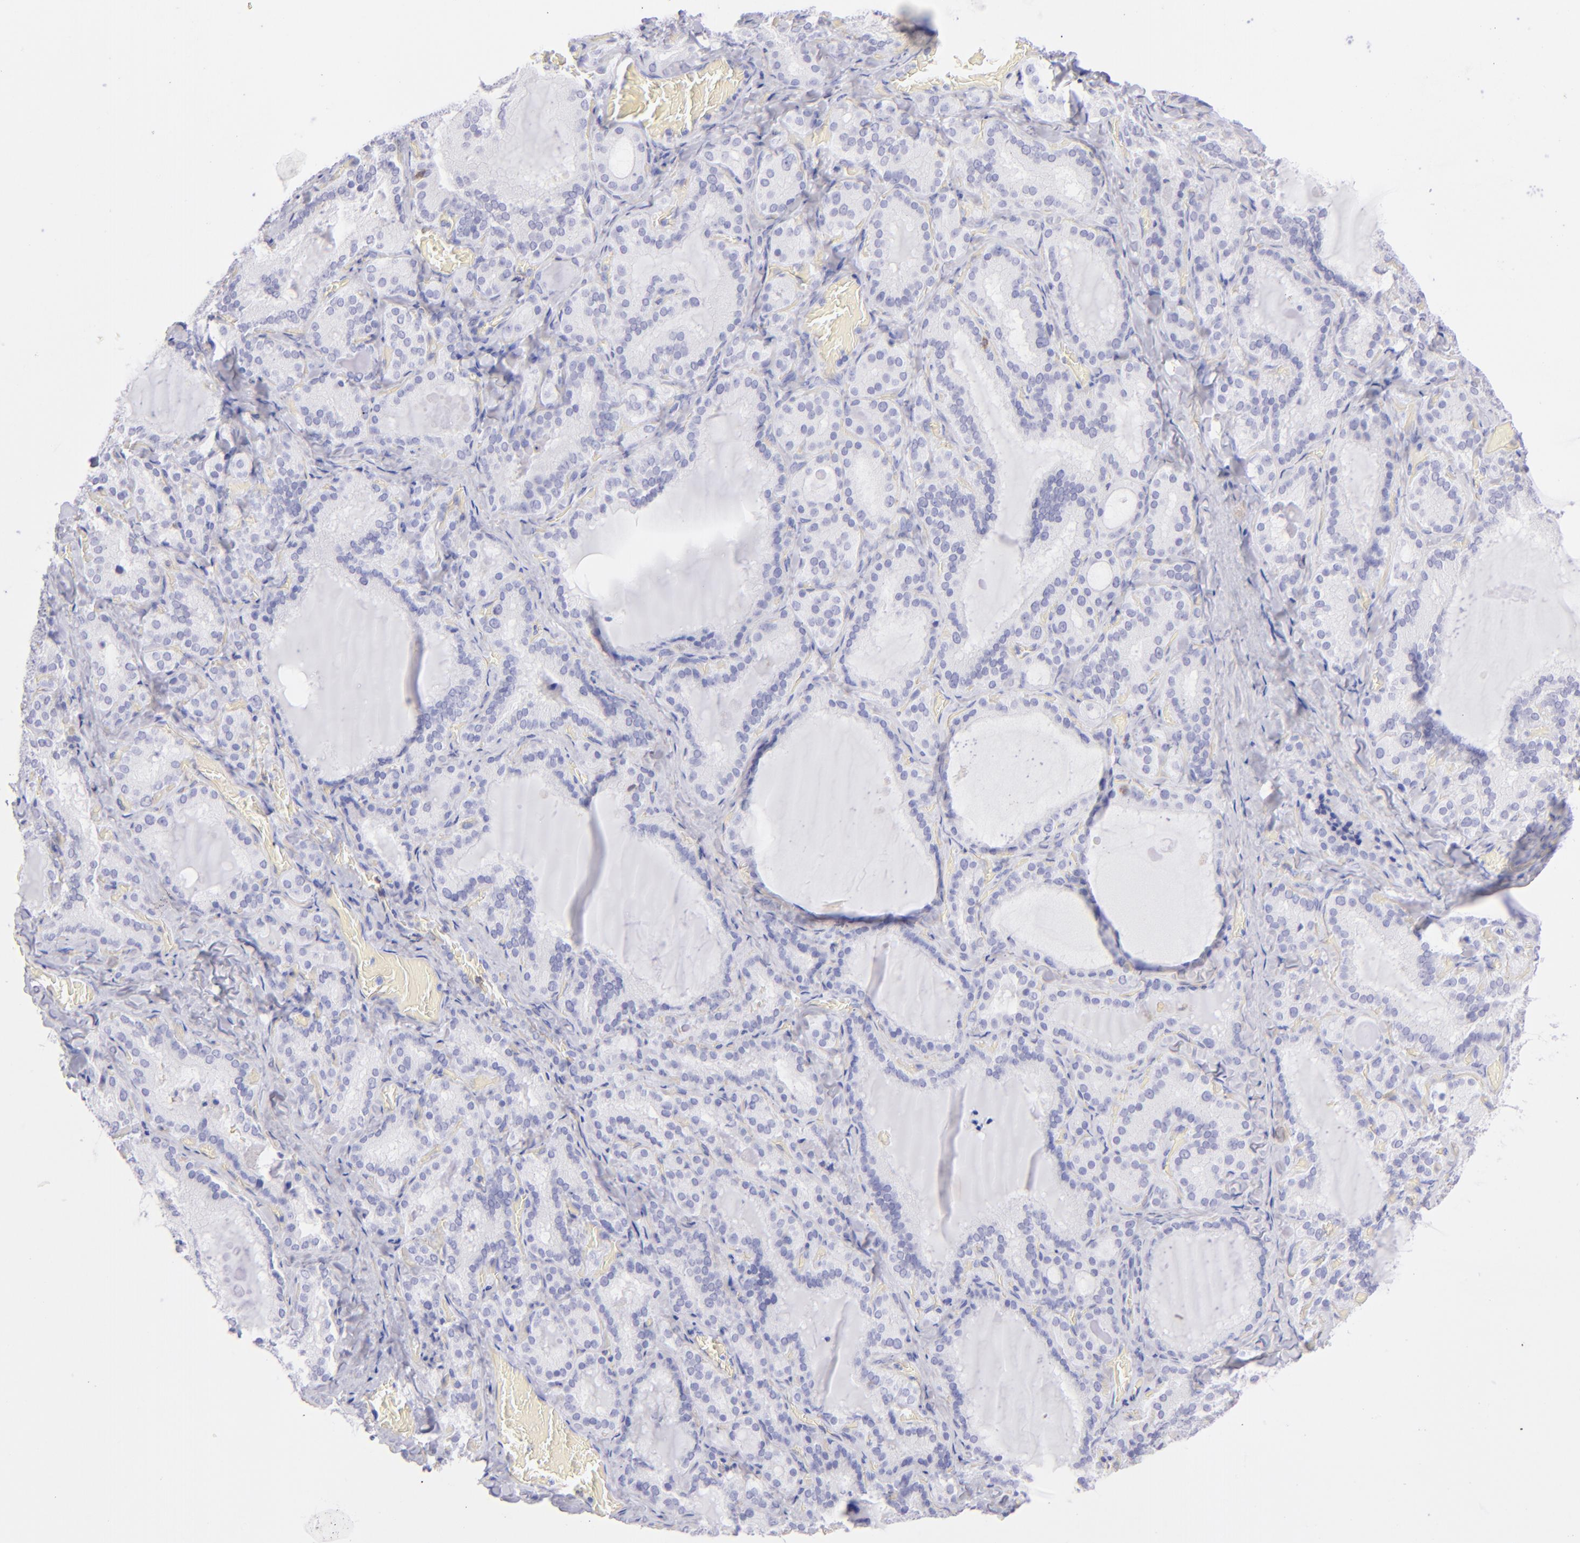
{"staining": {"intensity": "negative", "quantity": "none", "location": "none"}, "tissue": "thyroid gland", "cell_type": "Glandular cells", "image_type": "normal", "snomed": [{"axis": "morphology", "description": "Normal tissue, NOS"}, {"axis": "topography", "description": "Thyroid gland"}], "caption": "This is a image of immunohistochemistry (IHC) staining of benign thyroid gland, which shows no staining in glandular cells. (DAB immunohistochemistry visualized using brightfield microscopy, high magnification).", "gene": "CD69", "patient": {"sex": "female", "age": 33}}